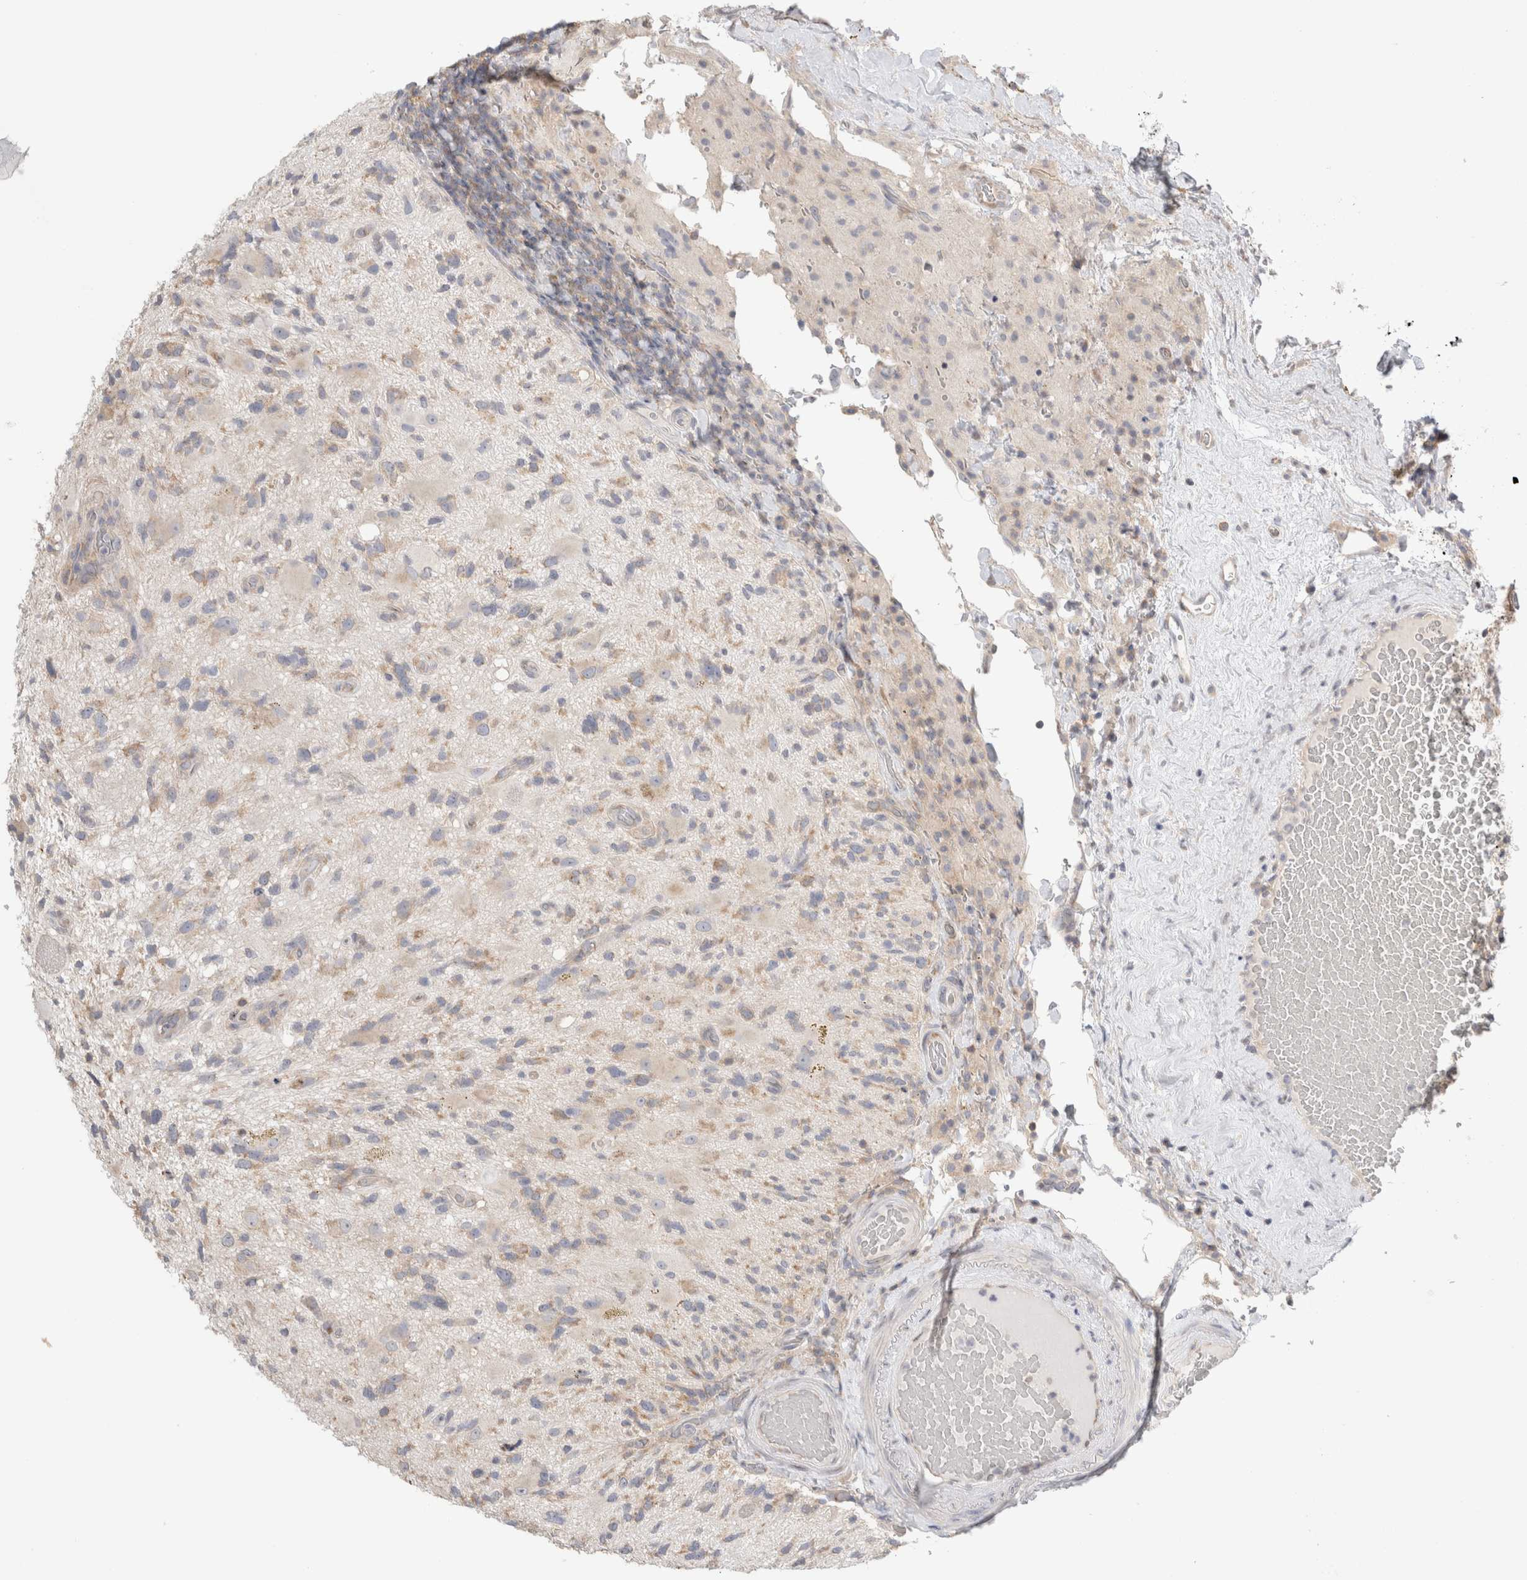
{"staining": {"intensity": "weak", "quantity": "<25%", "location": "cytoplasmic/membranous"}, "tissue": "glioma", "cell_type": "Tumor cells", "image_type": "cancer", "snomed": [{"axis": "morphology", "description": "Glioma, malignant, High grade"}, {"axis": "topography", "description": "Brain"}], "caption": "This is a photomicrograph of immunohistochemistry staining of malignant glioma (high-grade), which shows no staining in tumor cells.", "gene": "ZNF23", "patient": {"sex": "male", "age": 33}}